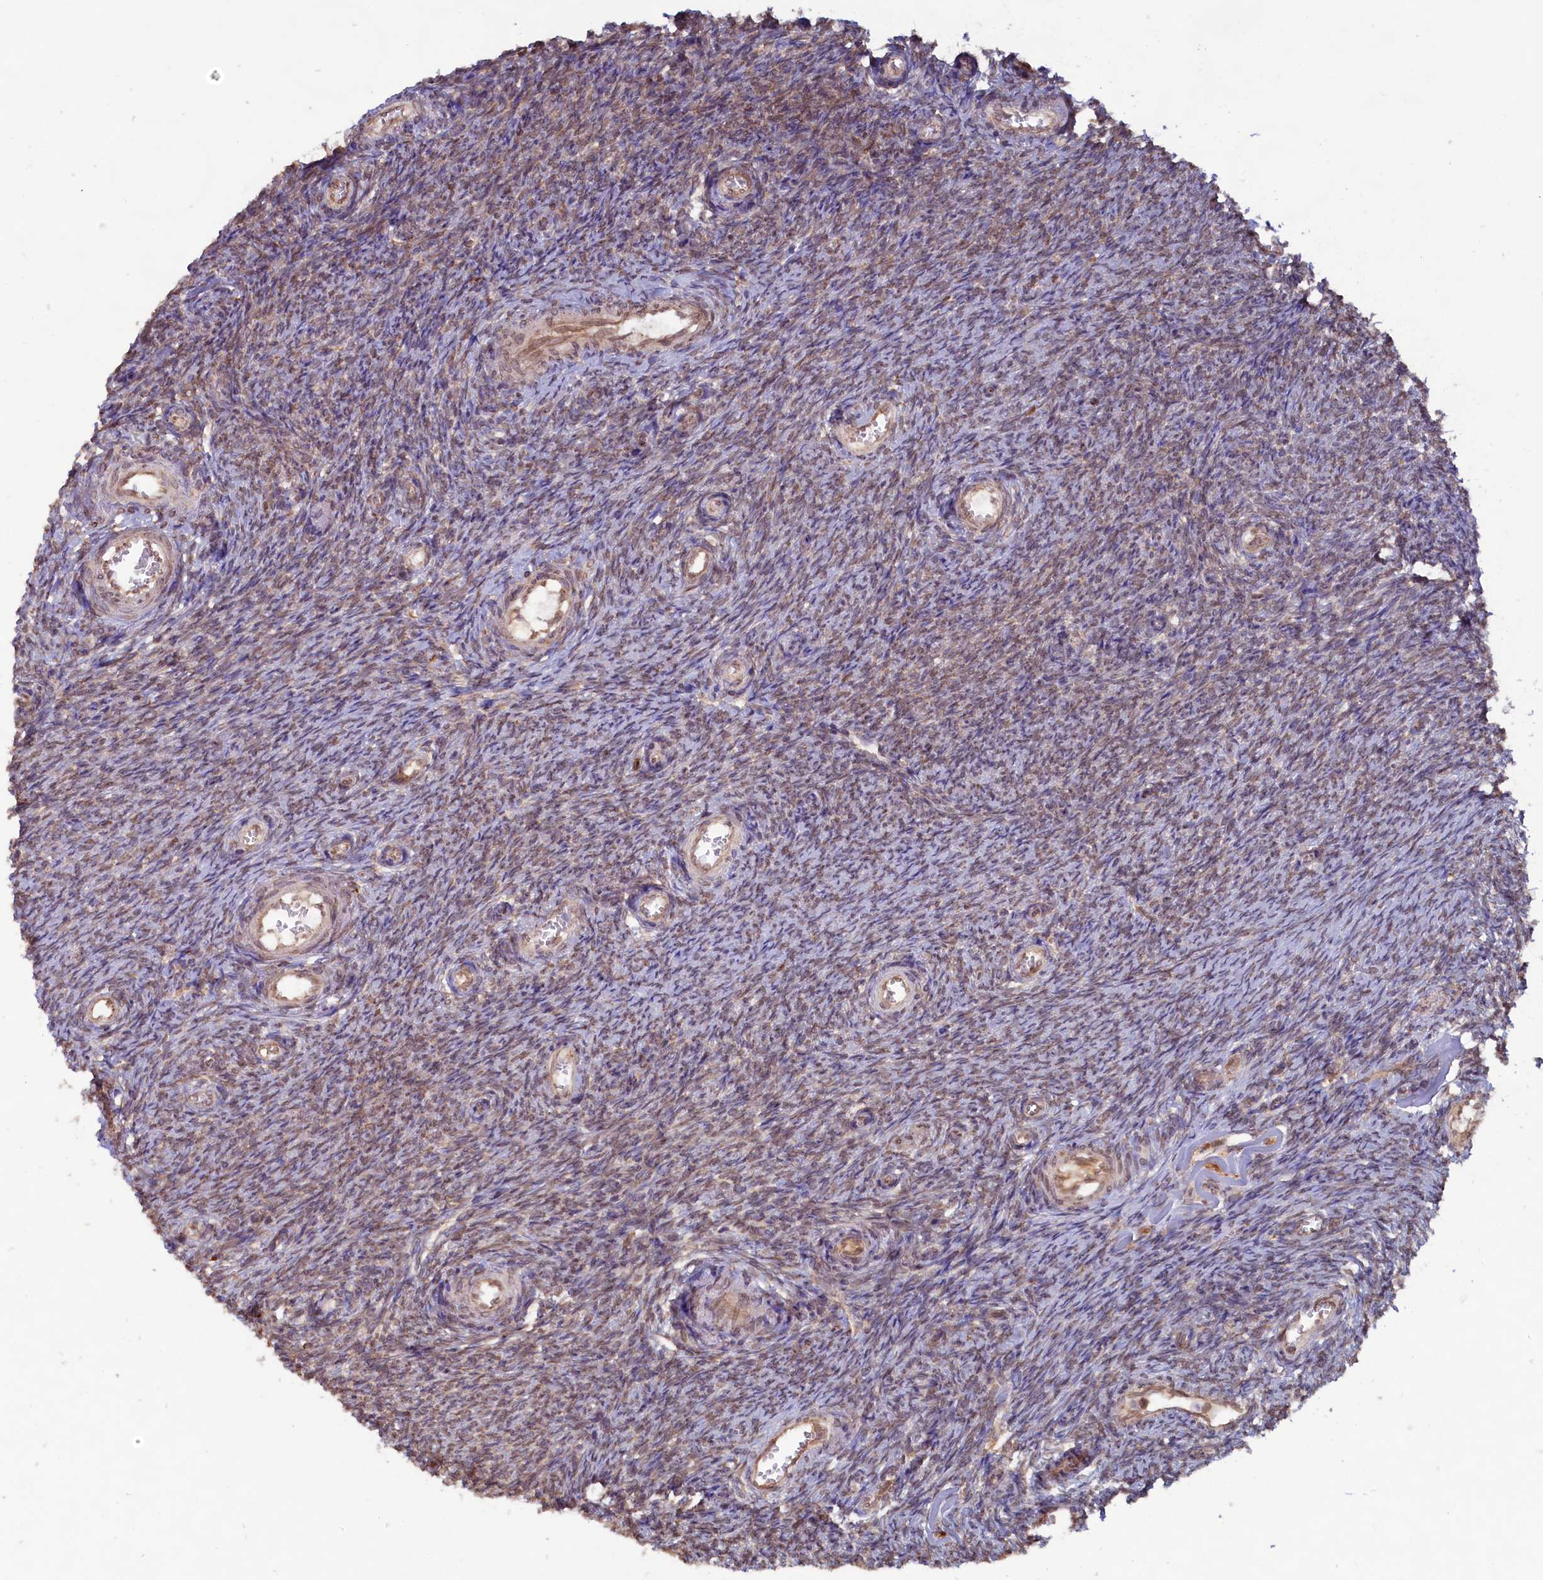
{"staining": {"intensity": "weak", "quantity": "25%-75%", "location": "cytoplasmic/membranous"}, "tissue": "ovary", "cell_type": "Ovarian stroma cells", "image_type": "normal", "snomed": [{"axis": "morphology", "description": "Normal tissue, NOS"}, {"axis": "topography", "description": "Ovary"}], "caption": "Protein analysis of unremarkable ovary reveals weak cytoplasmic/membranous expression in approximately 25%-75% of ovarian stroma cells.", "gene": "TBC1D19", "patient": {"sex": "female", "age": 44}}